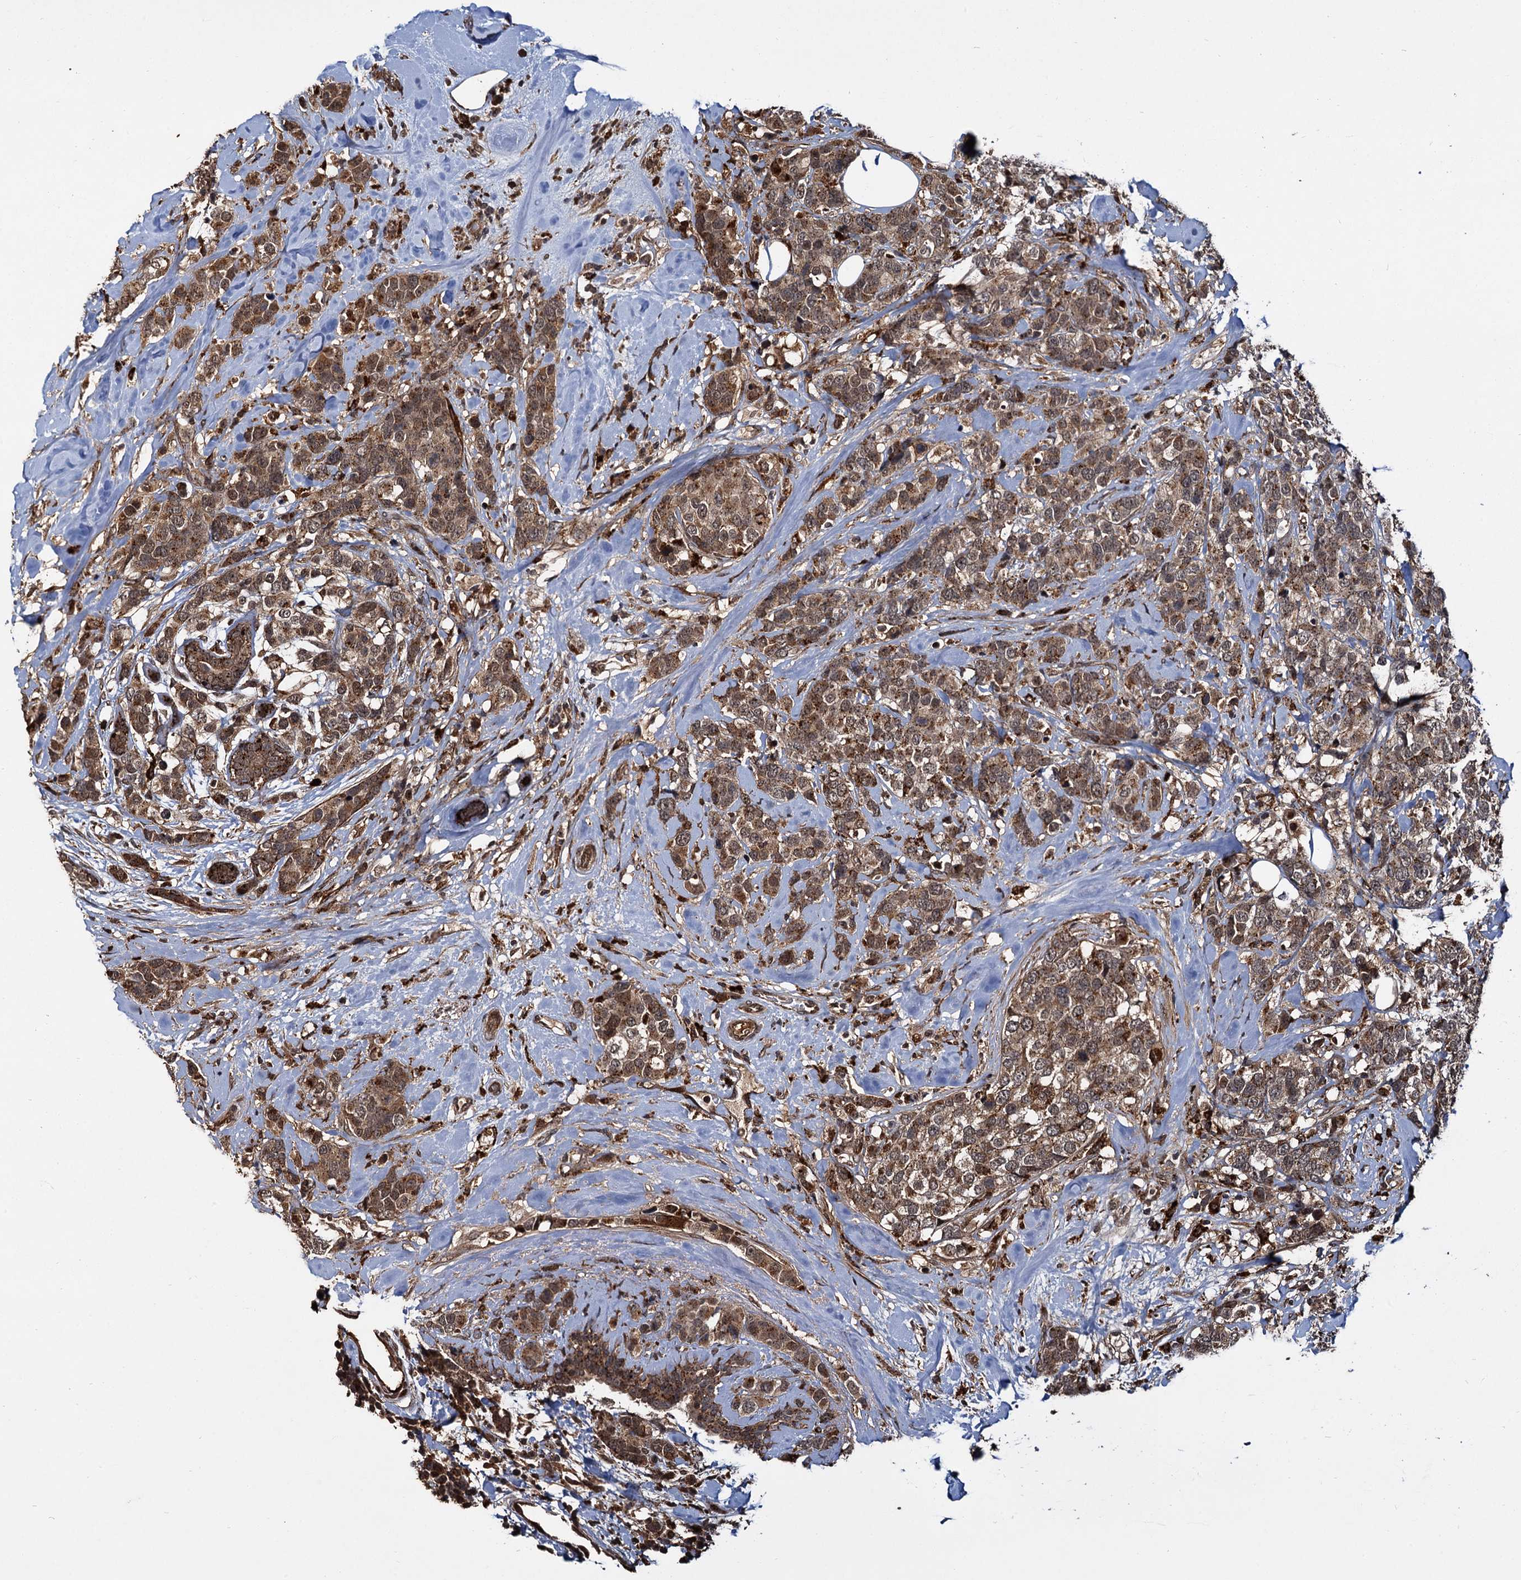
{"staining": {"intensity": "moderate", "quantity": ">75%", "location": "cytoplasmic/membranous,nuclear"}, "tissue": "breast cancer", "cell_type": "Tumor cells", "image_type": "cancer", "snomed": [{"axis": "morphology", "description": "Lobular carcinoma"}, {"axis": "topography", "description": "Breast"}], "caption": "Breast cancer tissue reveals moderate cytoplasmic/membranous and nuclear expression in about >75% of tumor cells (DAB (3,3'-diaminobenzidine) IHC with brightfield microscopy, high magnification).", "gene": "CEP192", "patient": {"sex": "female", "age": 59}}